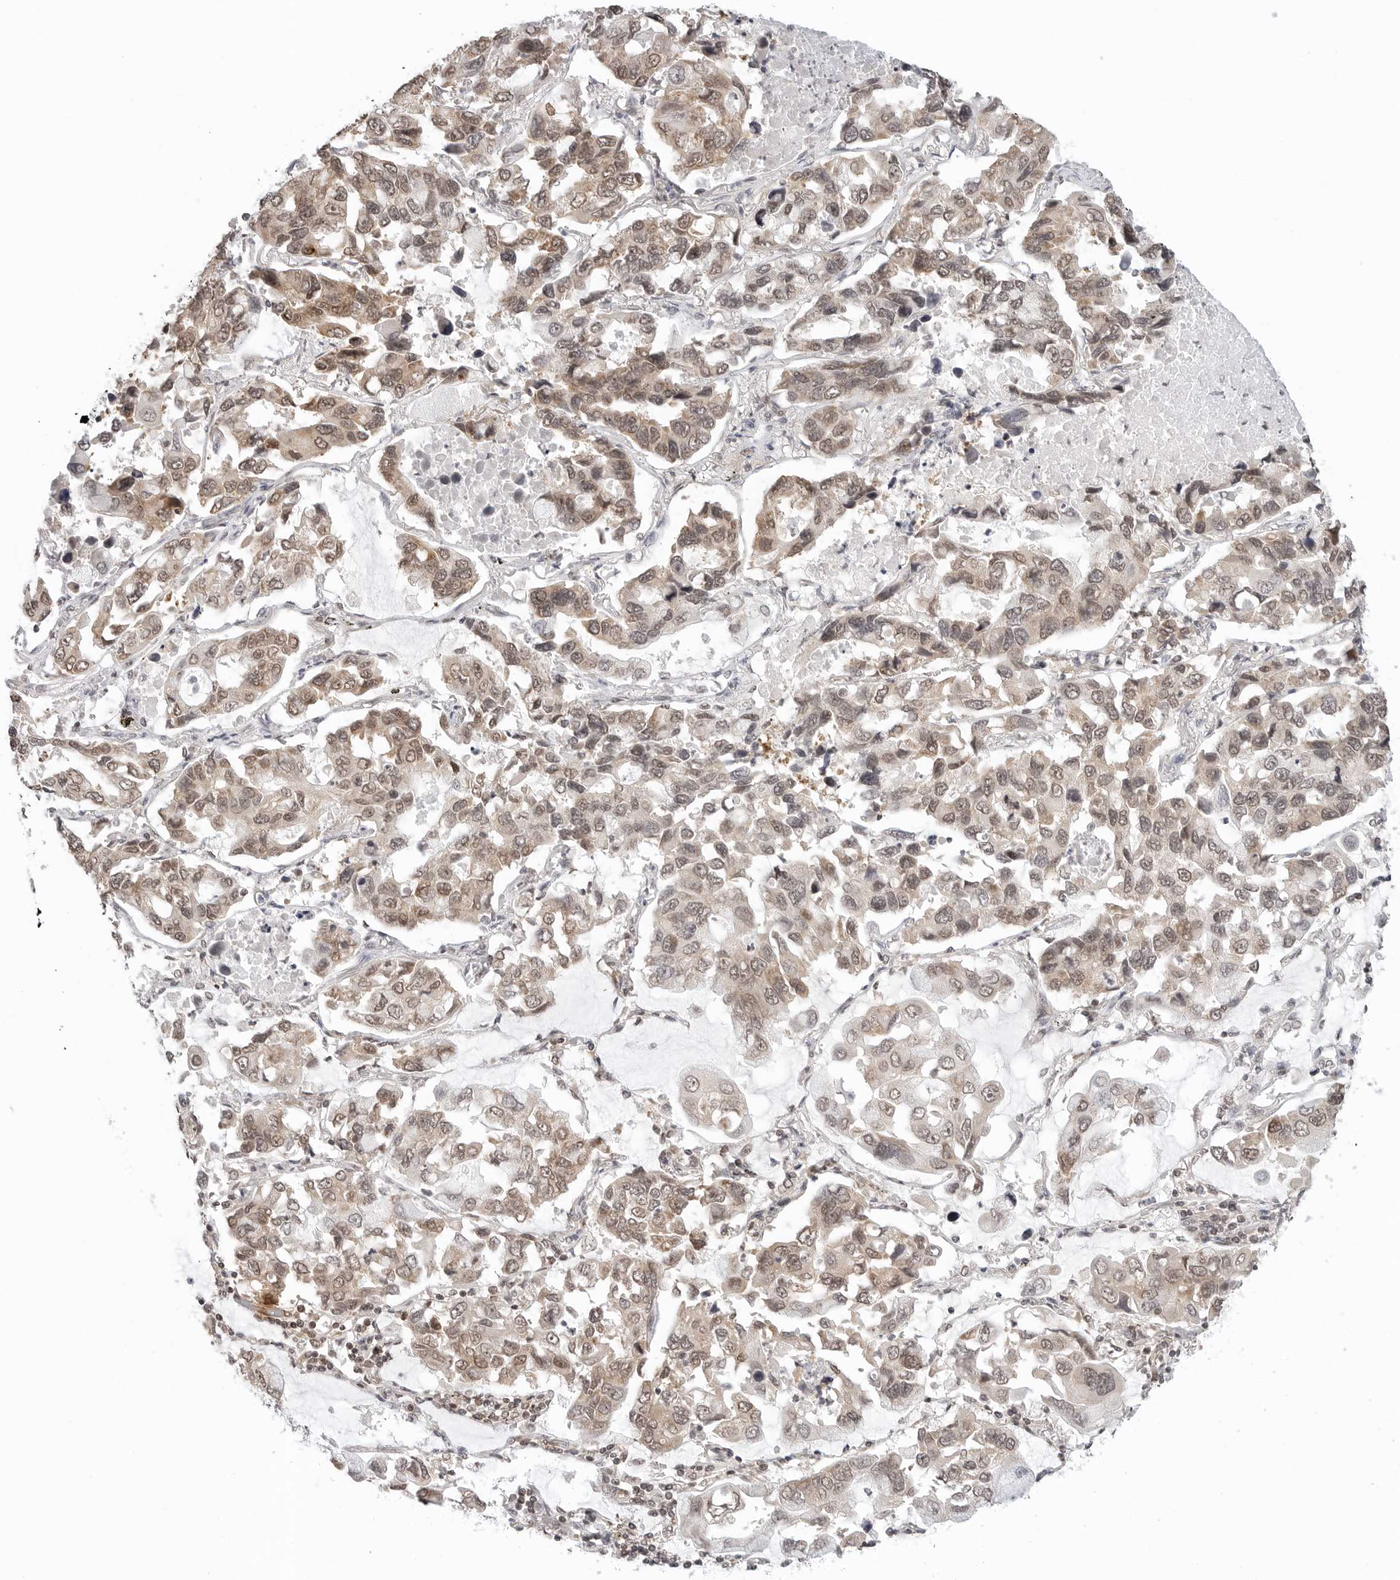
{"staining": {"intensity": "moderate", "quantity": "25%-75%", "location": "nuclear"}, "tissue": "lung cancer", "cell_type": "Tumor cells", "image_type": "cancer", "snomed": [{"axis": "morphology", "description": "Adenocarcinoma, NOS"}, {"axis": "topography", "description": "Lung"}], "caption": "Human lung cancer stained with a brown dye reveals moderate nuclear positive expression in approximately 25%-75% of tumor cells.", "gene": "METAP1", "patient": {"sex": "male", "age": 64}}